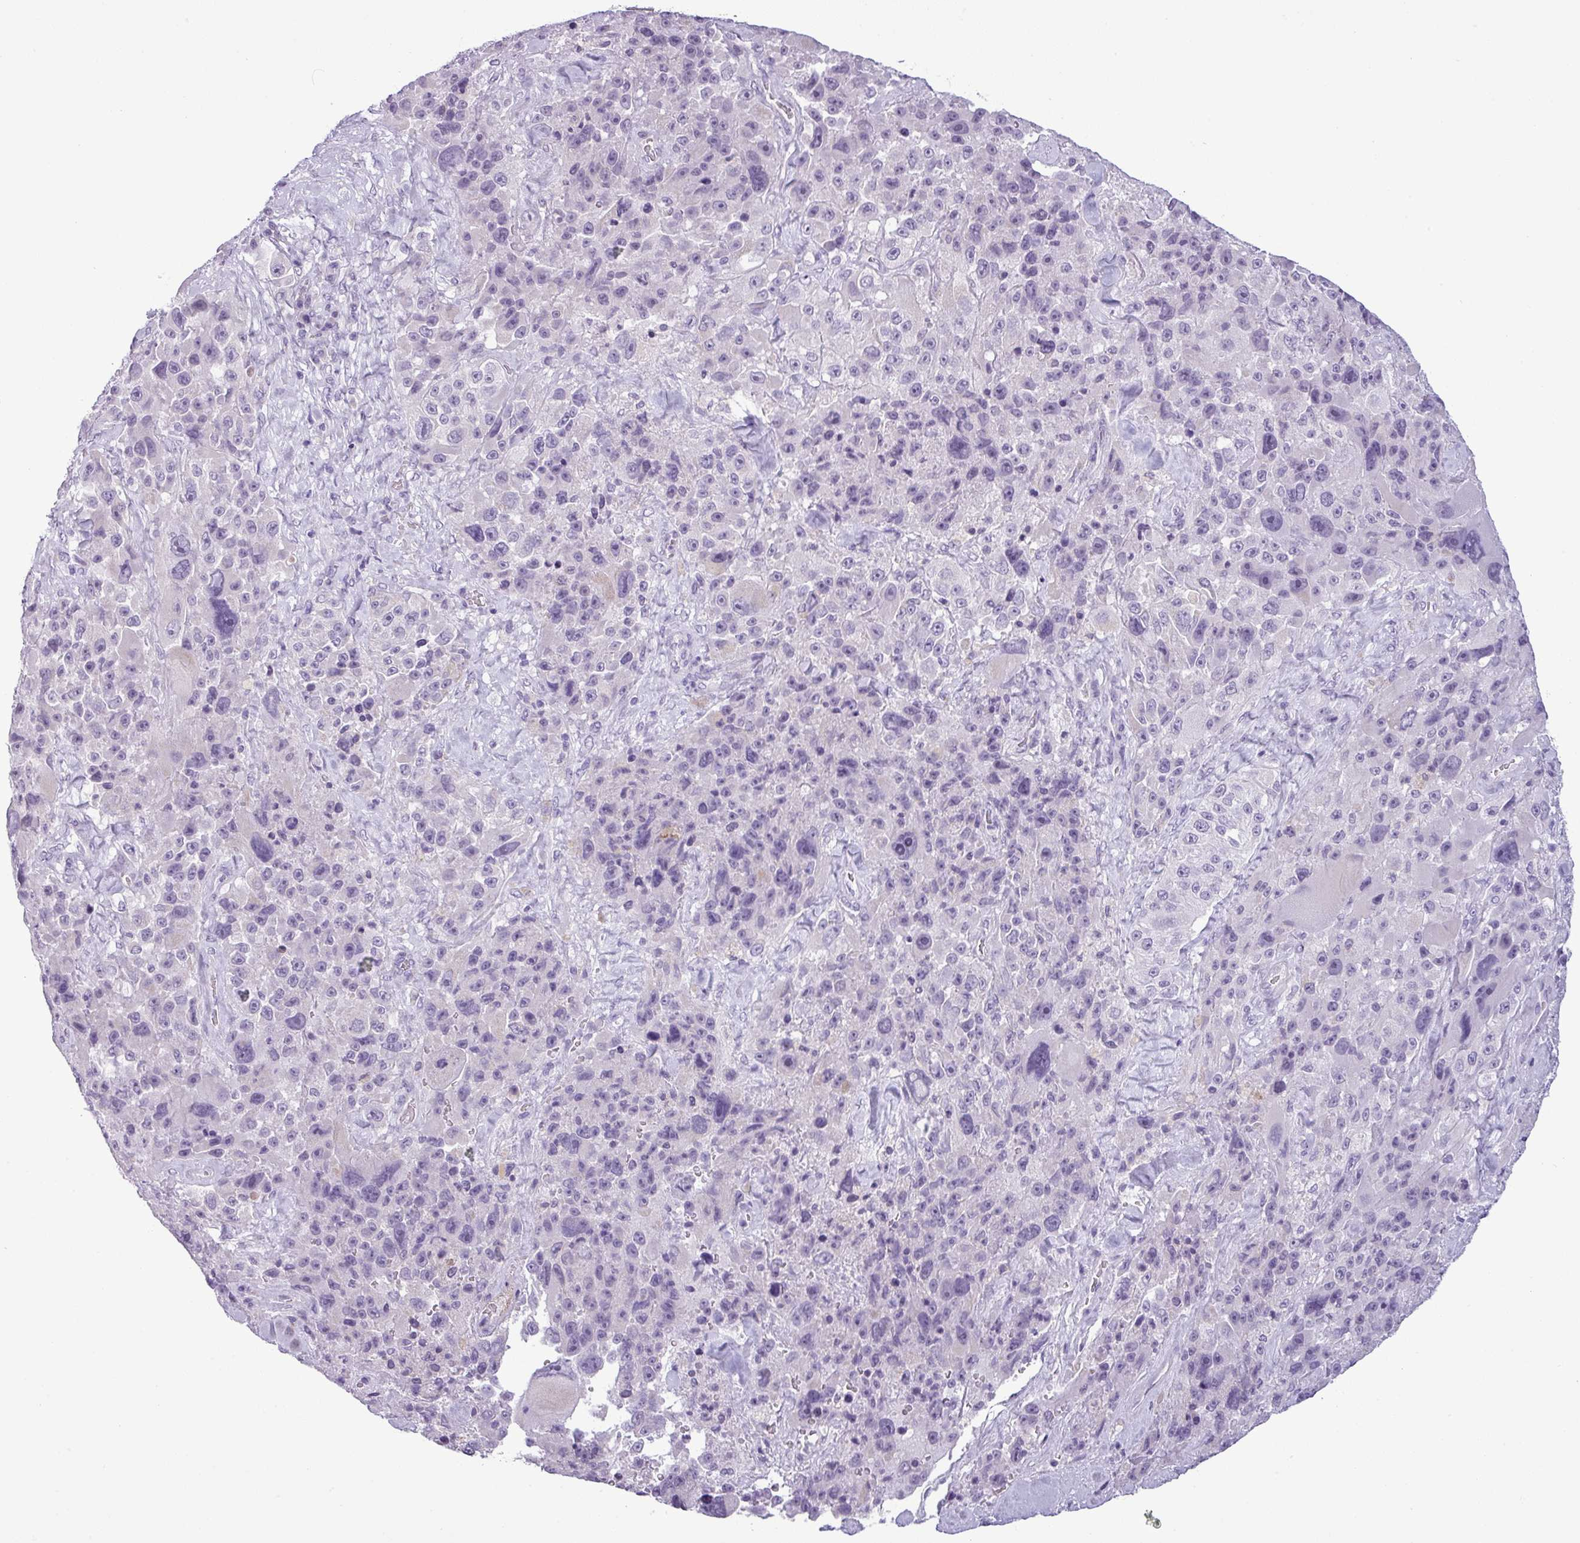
{"staining": {"intensity": "negative", "quantity": "none", "location": "none"}, "tissue": "melanoma", "cell_type": "Tumor cells", "image_type": "cancer", "snomed": [{"axis": "morphology", "description": "Malignant melanoma, Metastatic site"}, {"axis": "topography", "description": "Lymph node"}], "caption": "IHC micrograph of human melanoma stained for a protein (brown), which reveals no positivity in tumor cells. The staining was performed using DAB to visualize the protein expression in brown, while the nuclei were stained in blue with hematoxylin (Magnification: 20x).", "gene": "CDH16", "patient": {"sex": "male", "age": 62}}